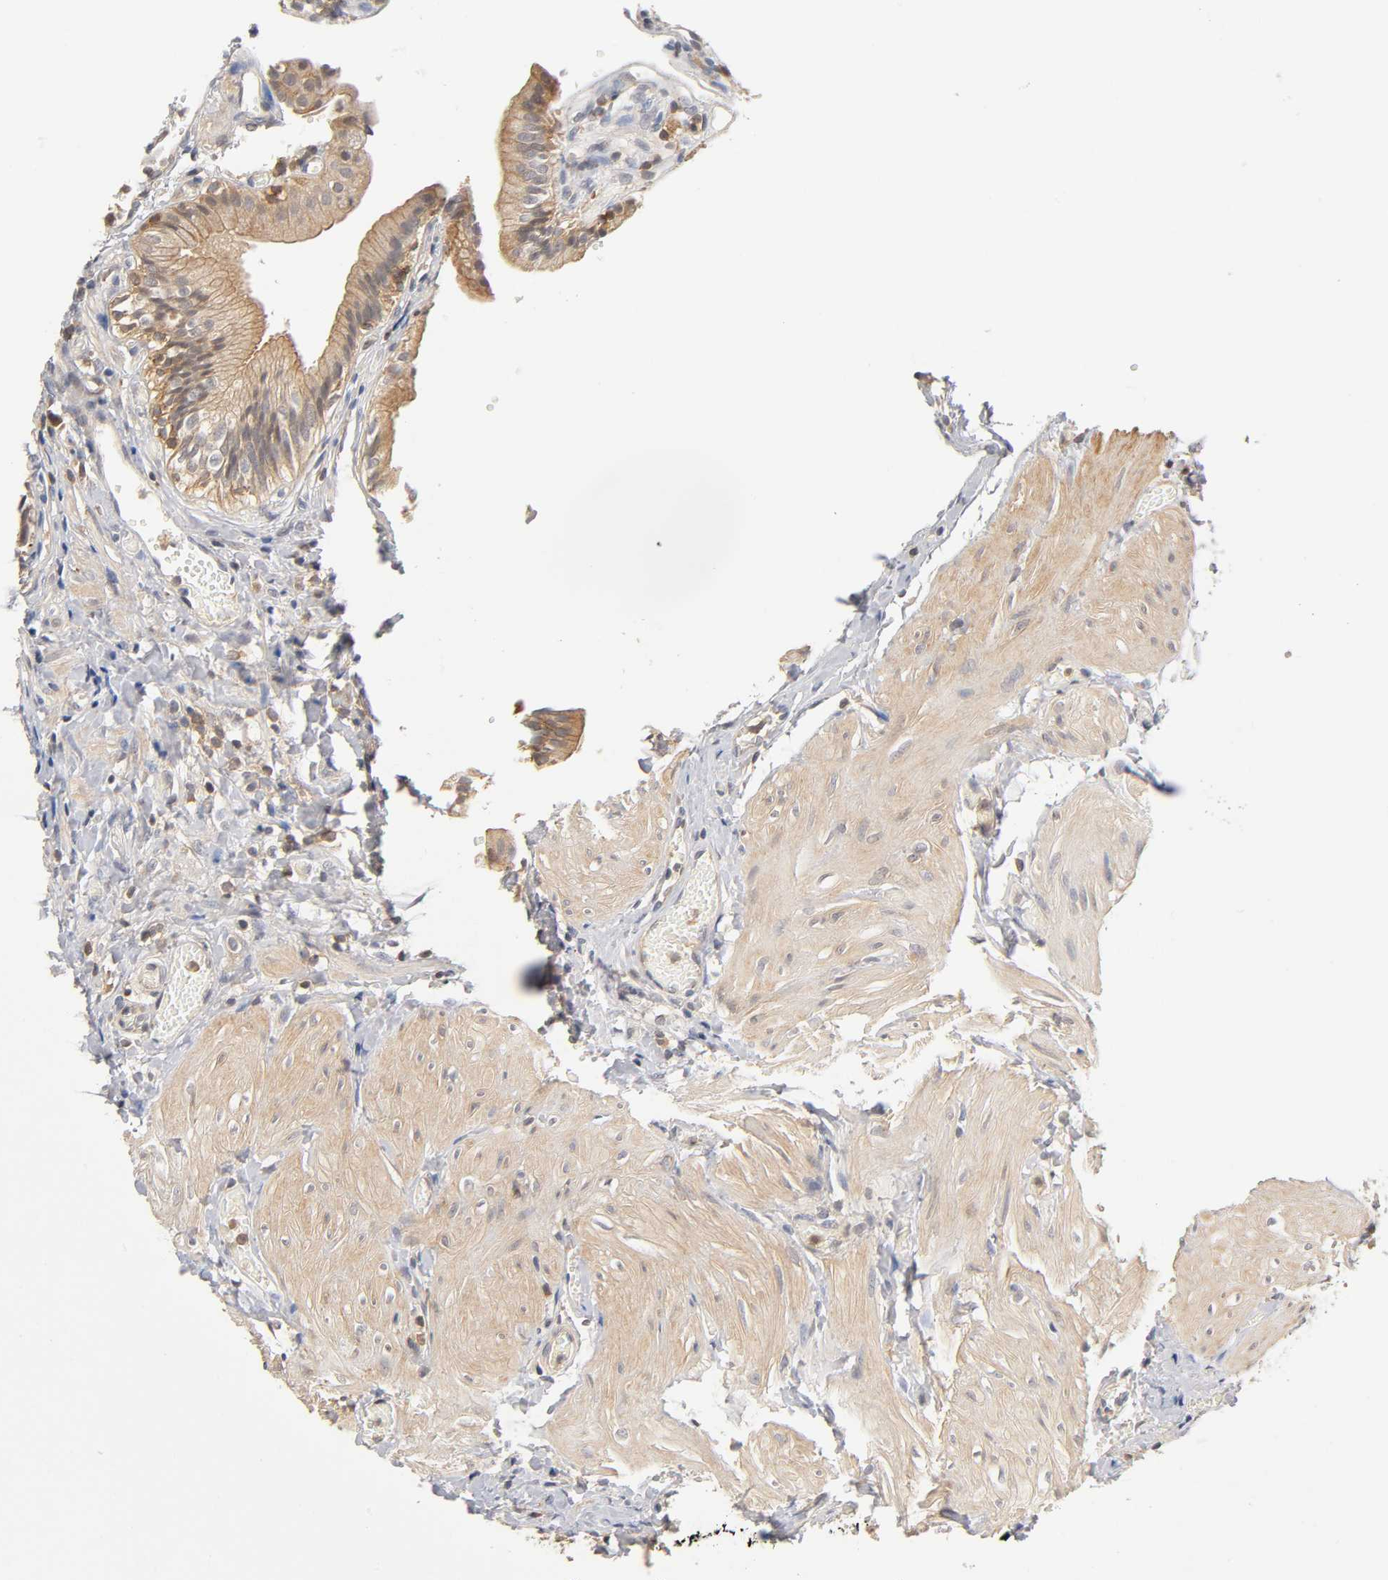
{"staining": {"intensity": "moderate", "quantity": ">75%", "location": "cytoplasmic/membranous,nuclear"}, "tissue": "gallbladder", "cell_type": "Glandular cells", "image_type": "normal", "snomed": [{"axis": "morphology", "description": "Normal tissue, NOS"}, {"axis": "topography", "description": "Gallbladder"}], "caption": "Gallbladder stained with IHC displays moderate cytoplasmic/membranous,nuclear positivity in about >75% of glandular cells. (DAB (3,3'-diaminobenzidine) IHC, brown staining for protein, blue staining for nuclei).", "gene": "ACTR2", "patient": {"sex": "male", "age": 65}}